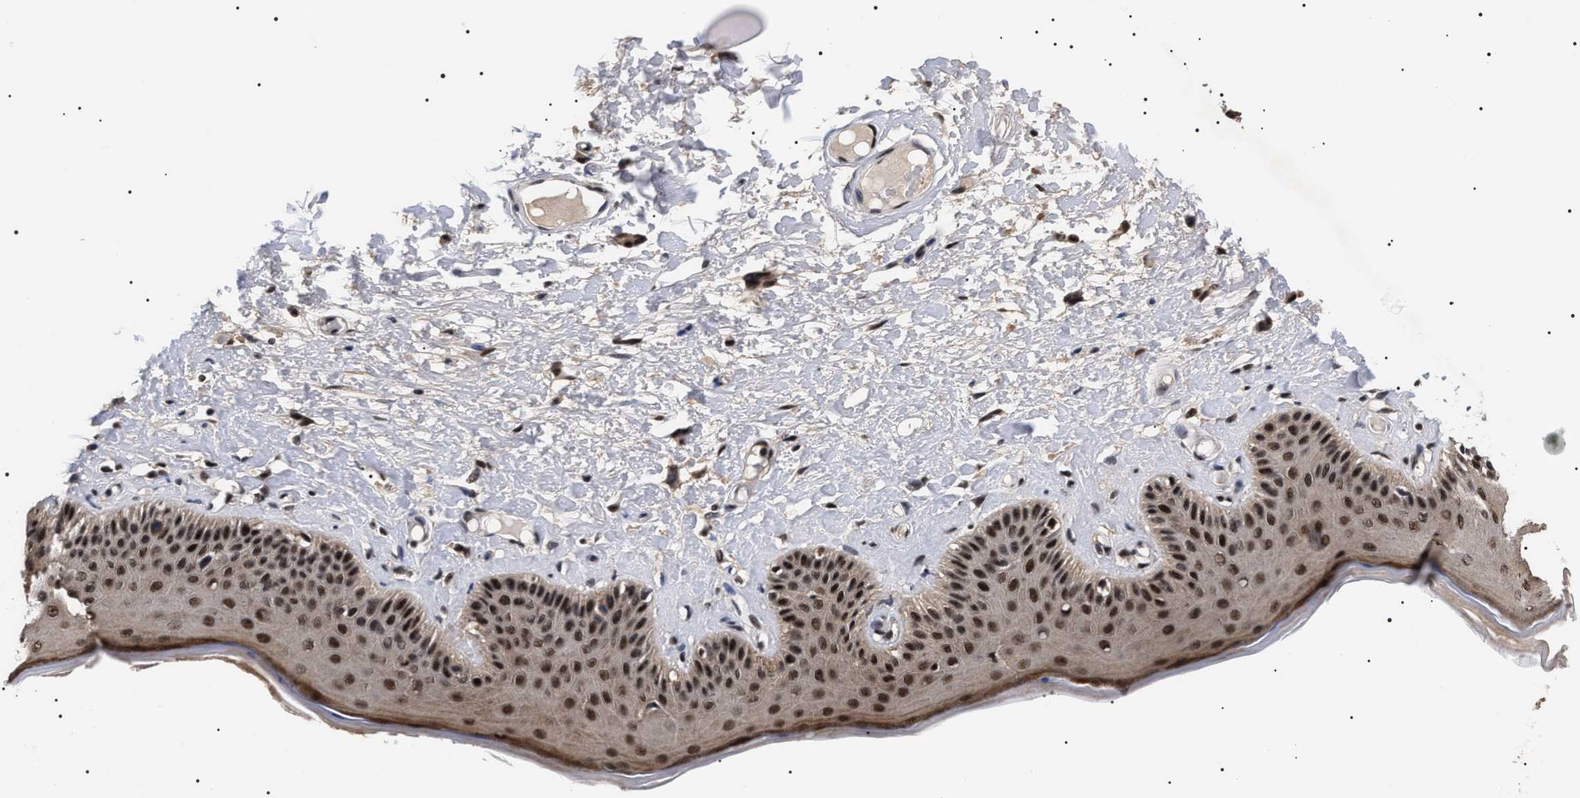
{"staining": {"intensity": "strong", "quantity": ">75%", "location": "cytoplasmic/membranous,nuclear"}, "tissue": "skin", "cell_type": "Epidermal cells", "image_type": "normal", "snomed": [{"axis": "morphology", "description": "Normal tissue, NOS"}, {"axis": "topography", "description": "Vulva"}], "caption": "DAB (3,3'-diaminobenzidine) immunohistochemical staining of unremarkable skin displays strong cytoplasmic/membranous,nuclear protein expression in approximately >75% of epidermal cells. Nuclei are stained in blue.", "gene": "CAAP1", "patient": {"sex": "female", "age": 73}}